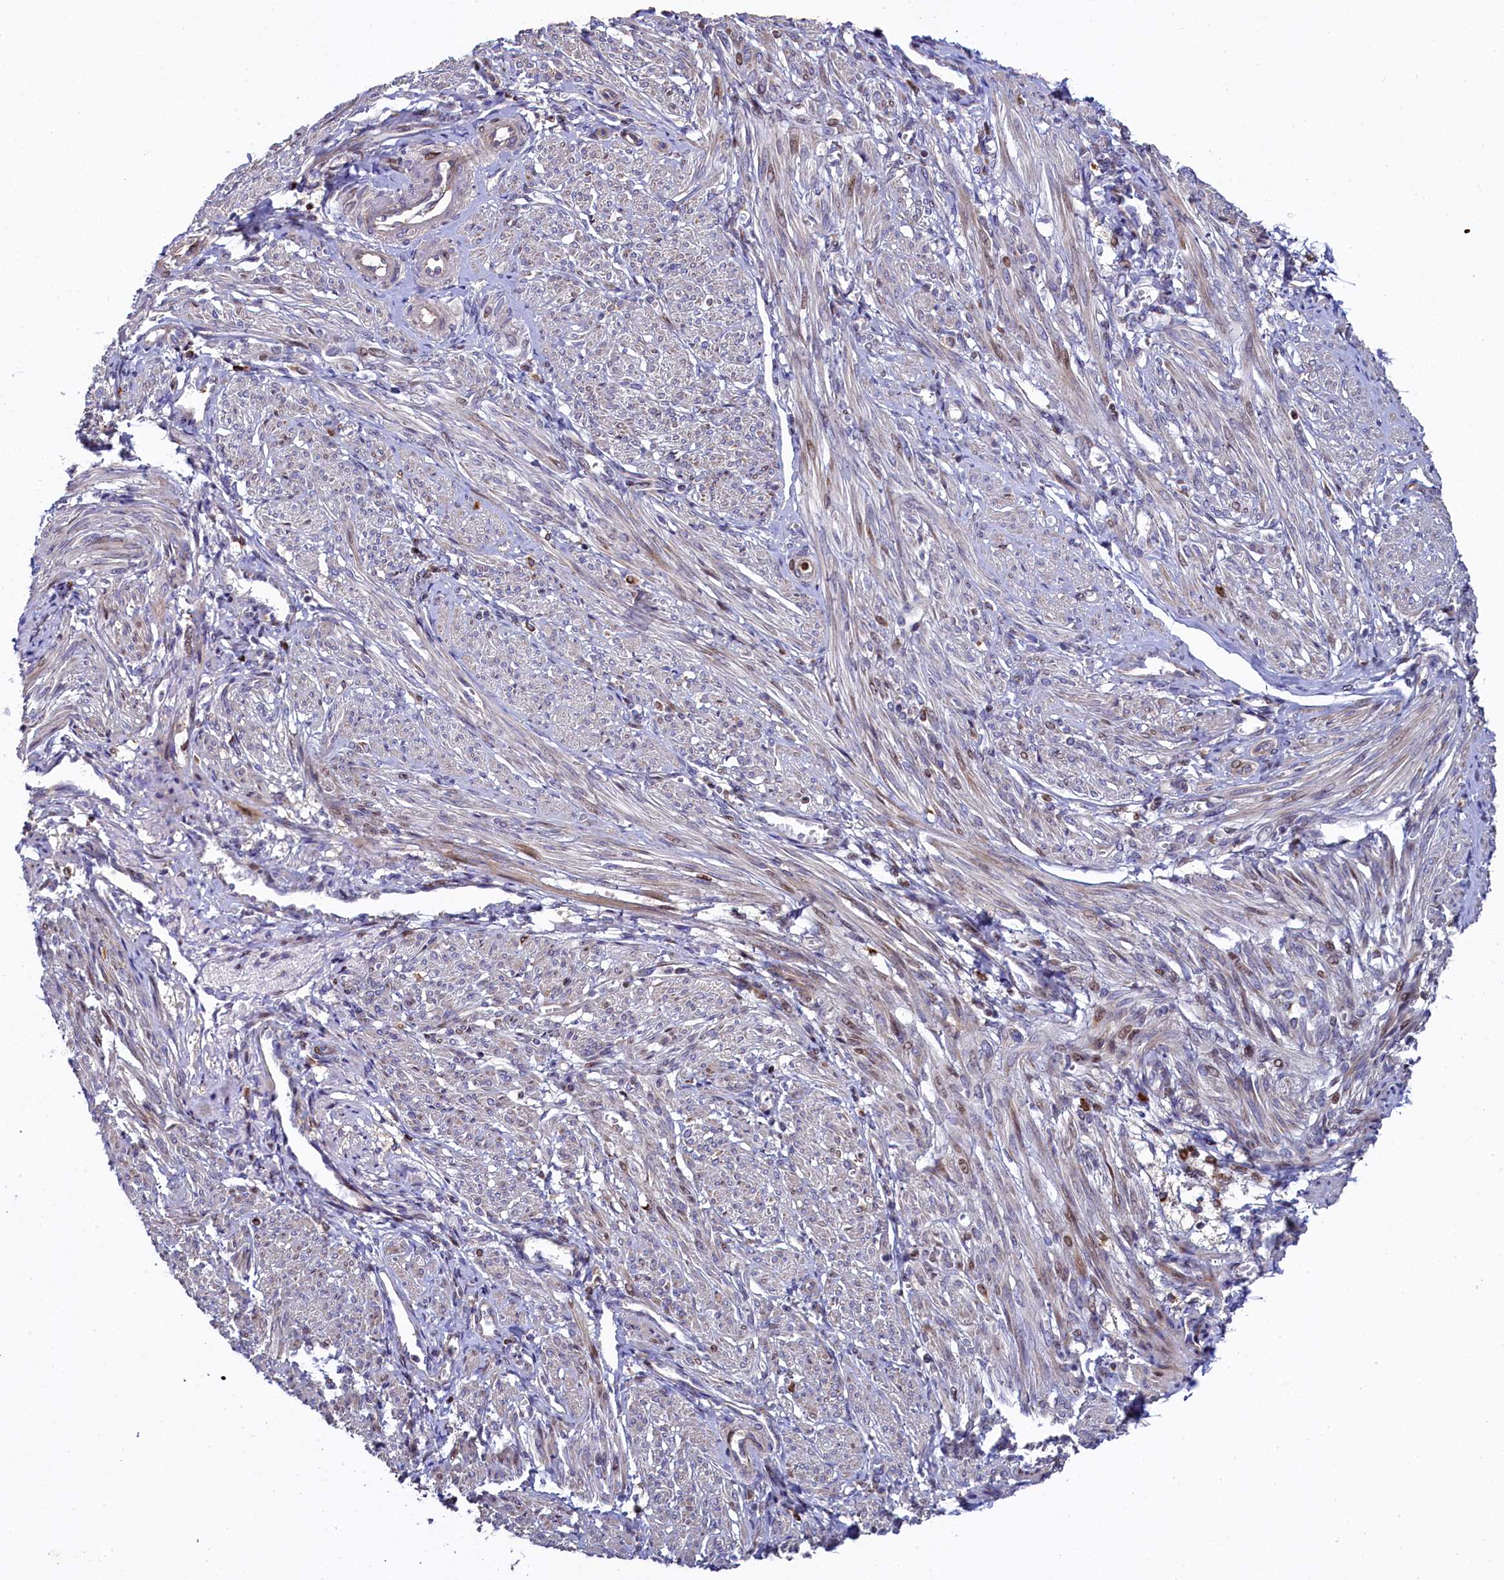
{"staining": {"intensity": "weak", "quantity": "<25%", "location": "nuclear"}, "tissue": "smooth muscle", "cell_type": "Smooth muscle cells", "image_type": "normal", "snomed": [{"axis": "morphology", "description": "Normal tissue, NOS"}, {"axis": "topography", "description": "Smooth muscle"}], "caption": "This is a histopathology image of IHC staining of benign smooth muscle, which shows no positivity in smooth muscle cells. (DAB (3,3'-diaminobenzidine) immunohistochemistry (IHC) with hematoxylin counter stain).", "gene": "TGDS", "patient": {"sex": "female", "age": 39}}